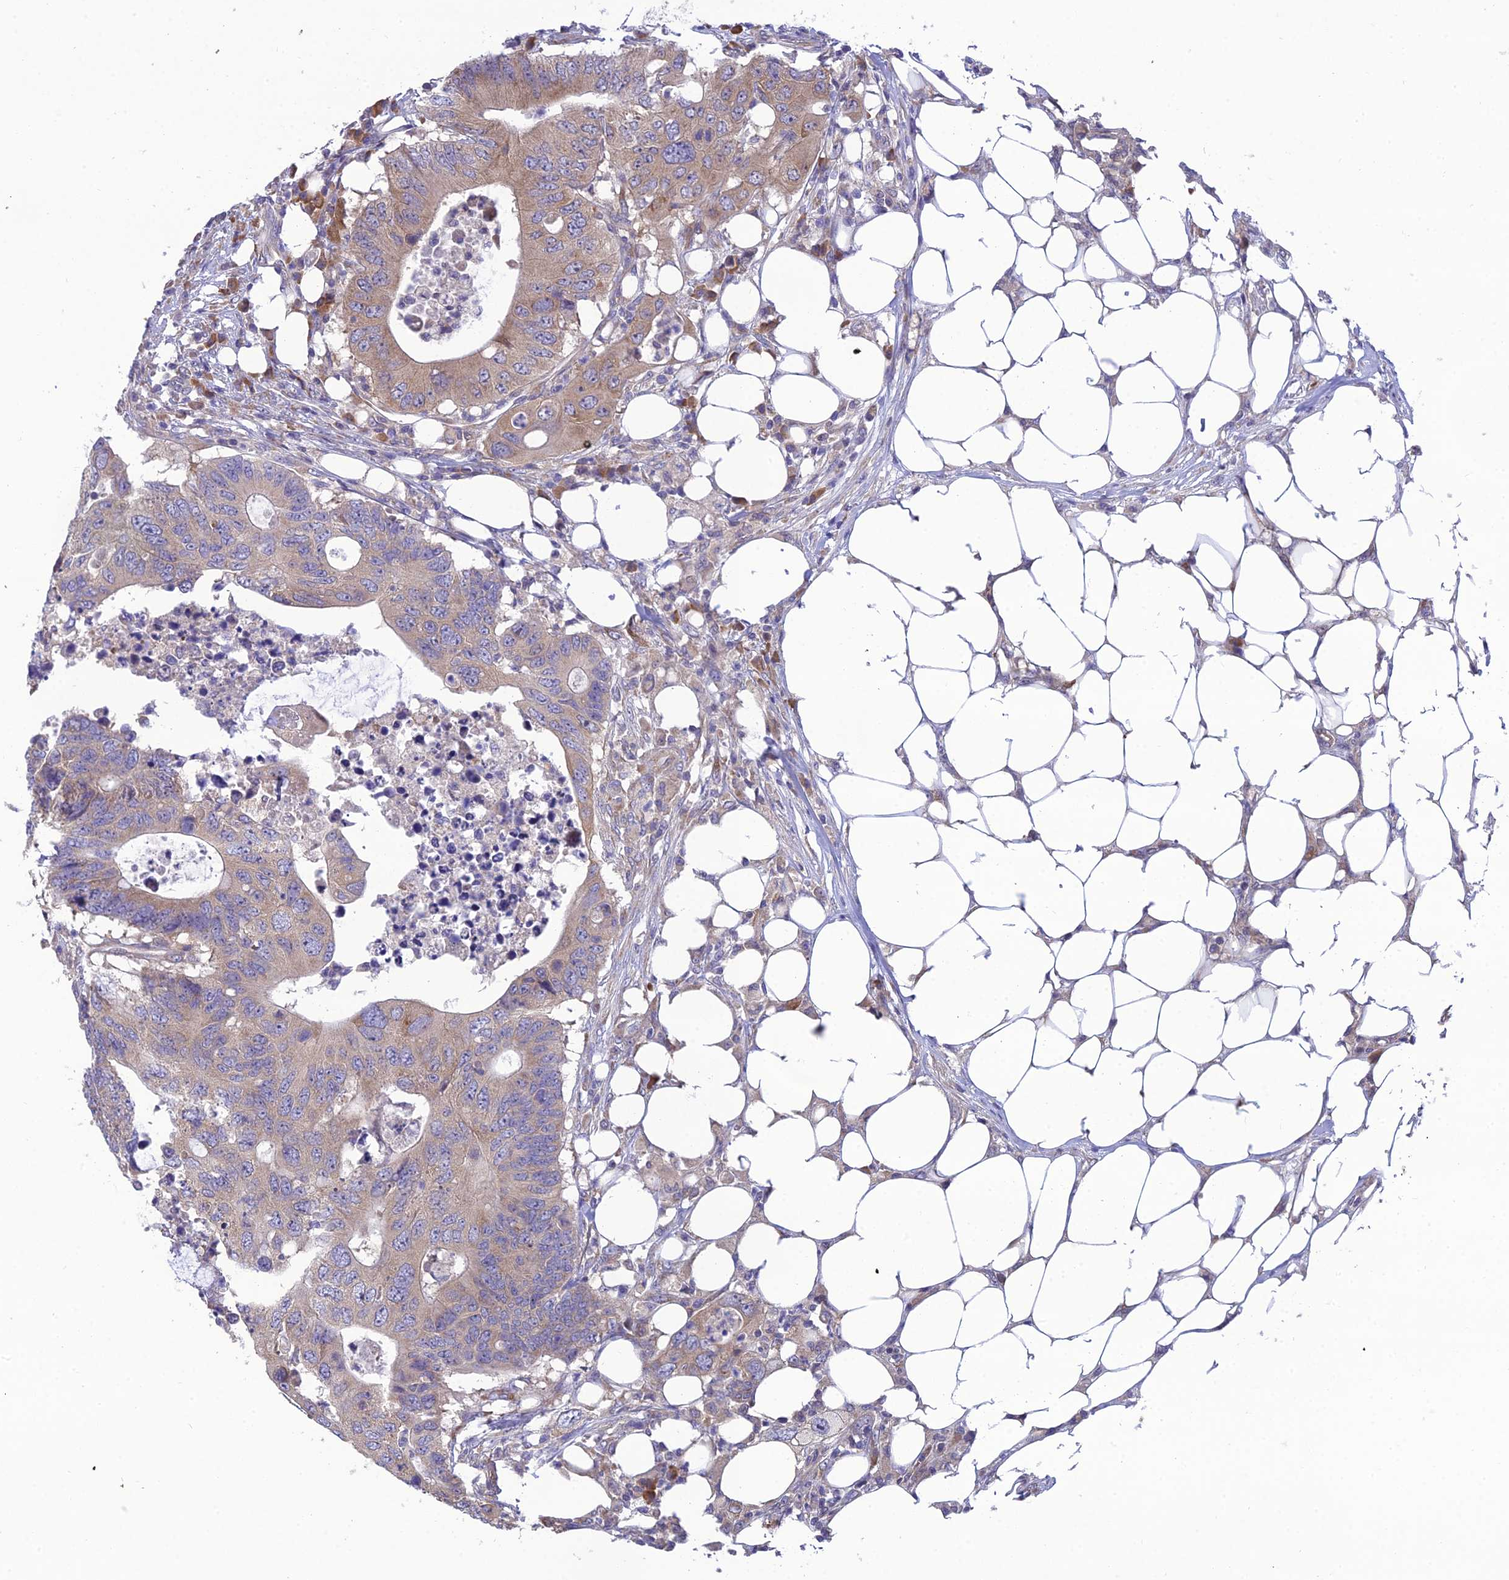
{"staining": {"intensity": "weak", "quantity": "25%-75%", "location": "cytoplasmic/membranous"}, "tissue": "colorectal cancer", "cell_type": "Tumor cells", "image_type": "cancer", "snomed": [{"axis": "morphology", "description": "Adenocarcinoma, NOS"}, {"axis": "topography", "description": "Colon"}], "caption": "Colorectal cancer (adenocarcinoma) stained for a protein reveals weak cytoplasmic/membranous positivity in tumor cells.", "gene": "CLCN7", "patient": {"sex": "male", "age": 71}}